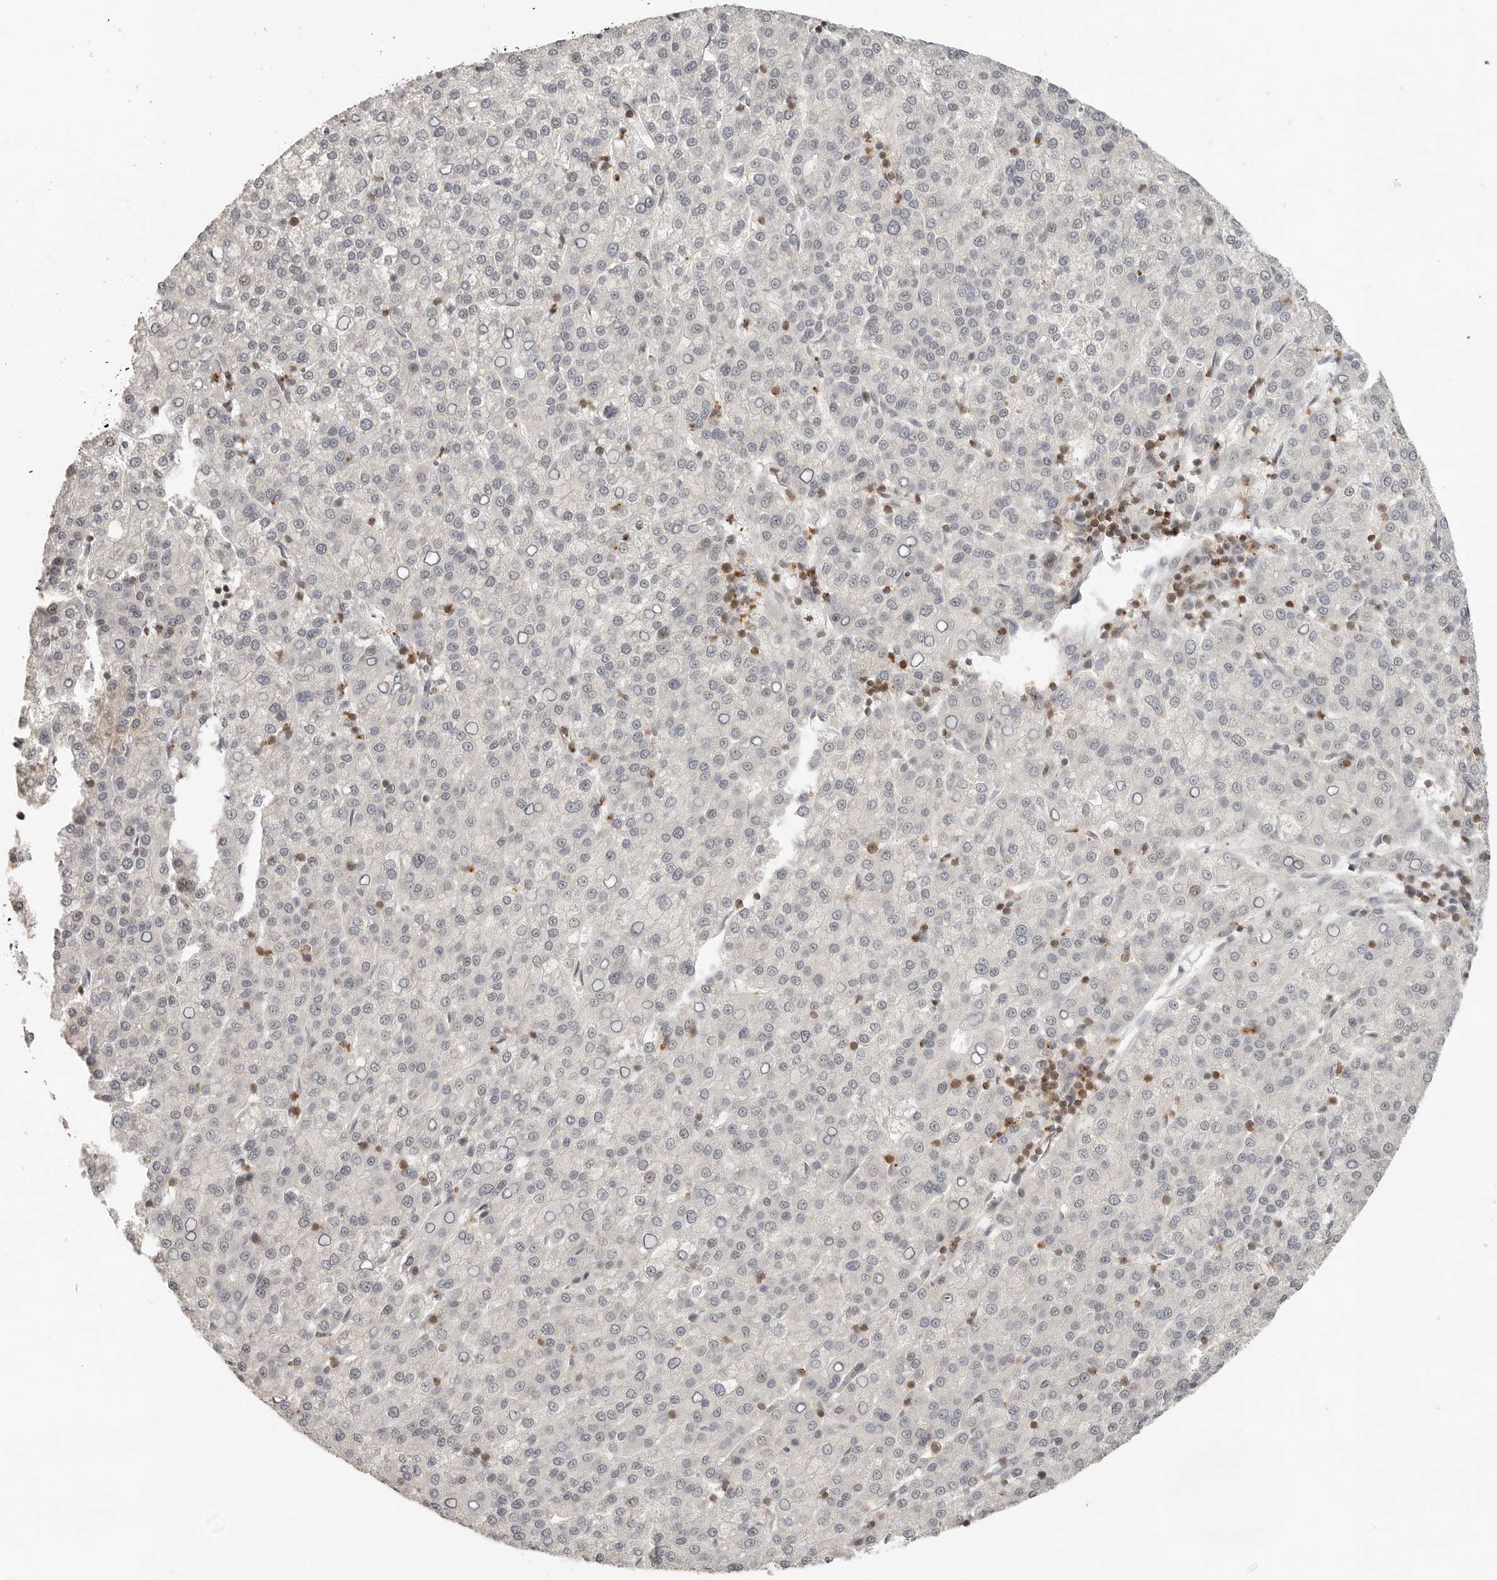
{"staining": {"intensity": "negative", "quantity": "none", "location": "none"}, "tissue": "liver cancer", "cell_type": "Tumor cells", "image_type": "cancer", "snomed": [{"axis": "morphology", "description": "Carcinoma, Hepatocellular, NOS"}, {"axis": "topography", "description": "Liver"}], "caption": "Histopathology image shows no significant protein expression in tumor cells of liver hepatocellular carcinoma.", "gene": "SH3KBP1", "patient": {"sex": "female", "age": 58}}